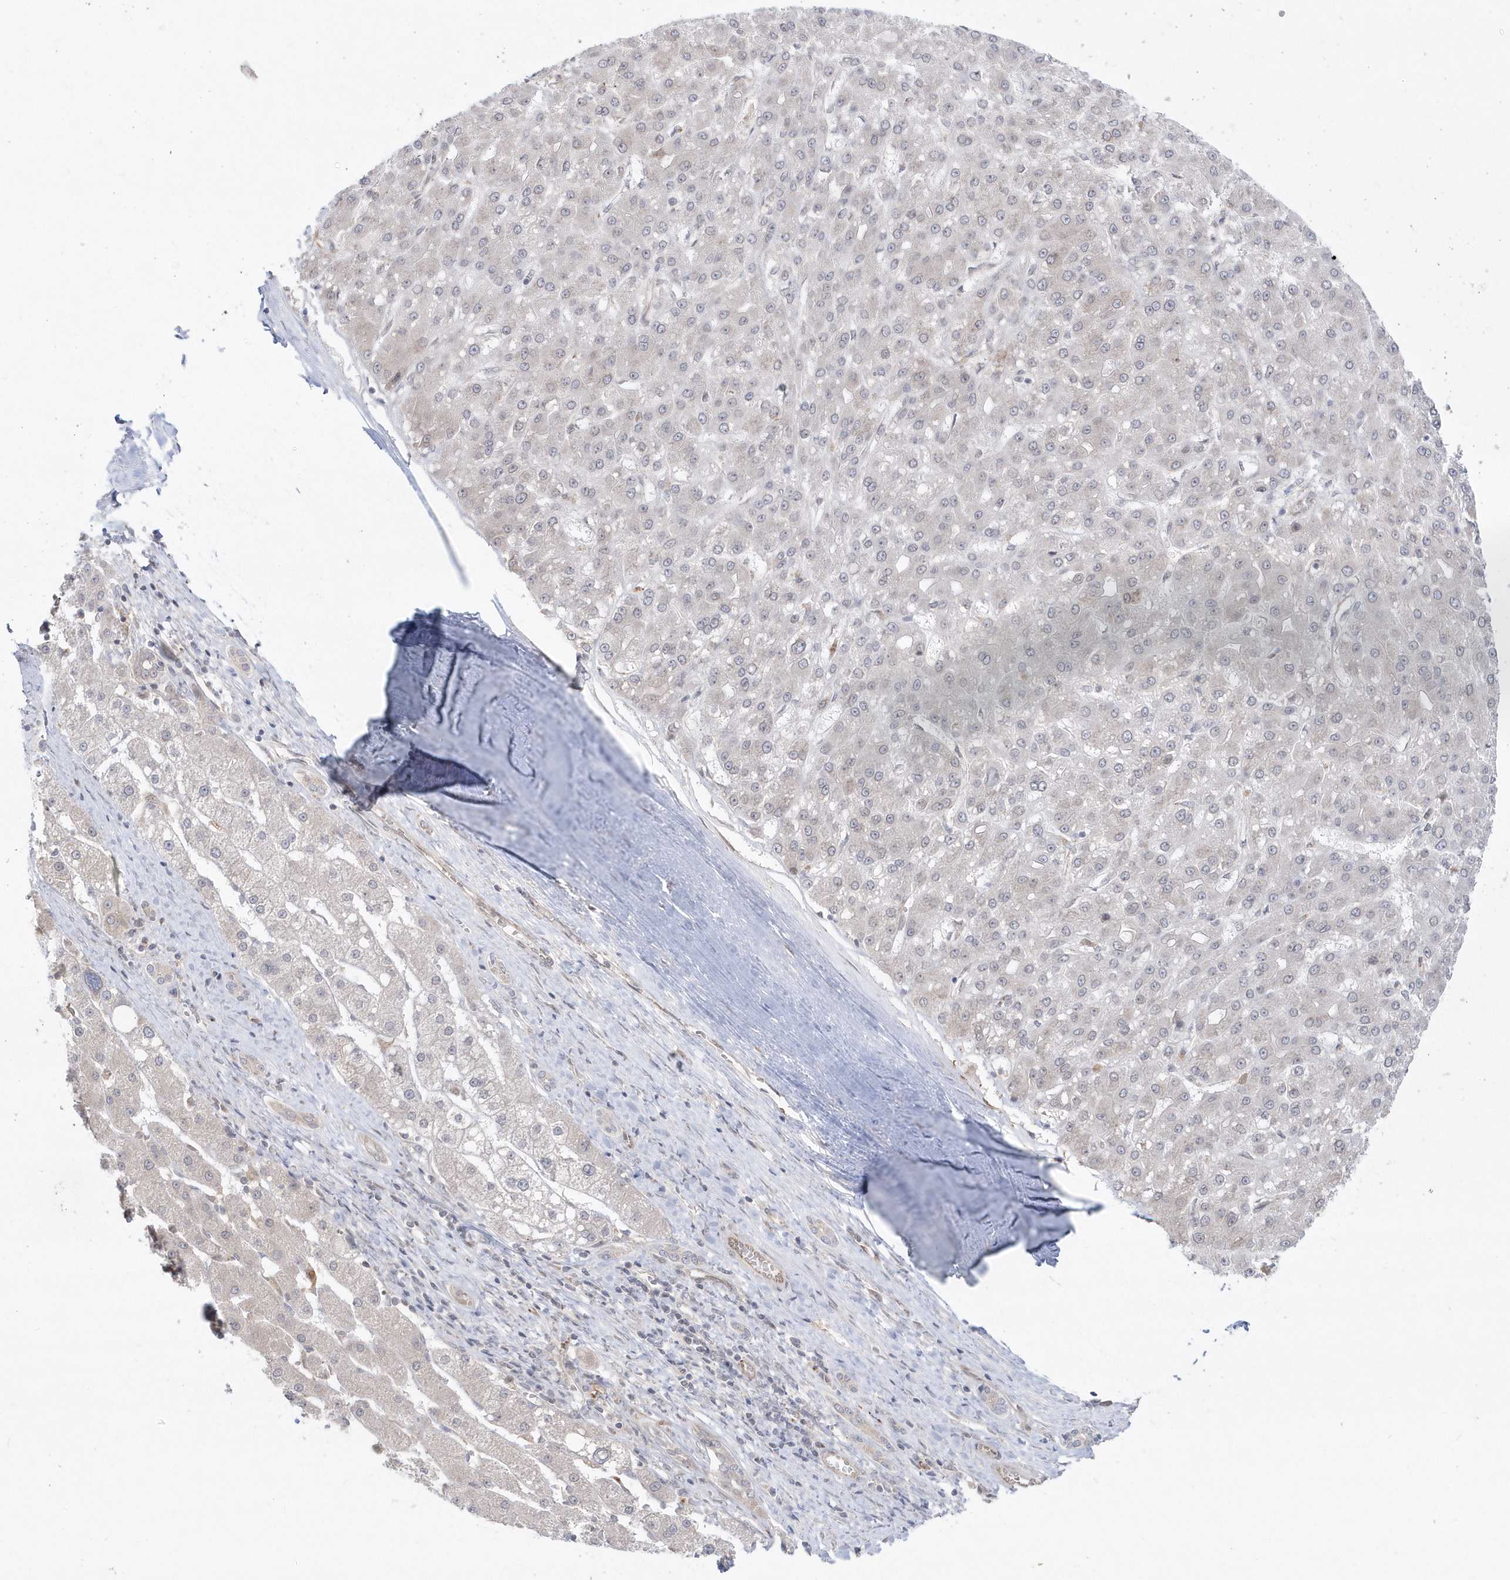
{"staining": {"intensity": "negative", "quantity": "none", "location": "none"}, "tissue": "liver cancer", "cell_type": "Tumor cells", "image_type": "cancer", "snomed": [{"axis": "morphology", "description": "Carcinoma, Hepatocellular, NOS"}, {"axis": "topography", "description": "Liver"}], "caption": "DAB (3,3'-diaminobenzidine) immunohistochemical staining of human liver cancer demonstrates no significant positivity in tumor cells.", "gene": "DHX57", "patient": {"sex": "male", "age": 67}}